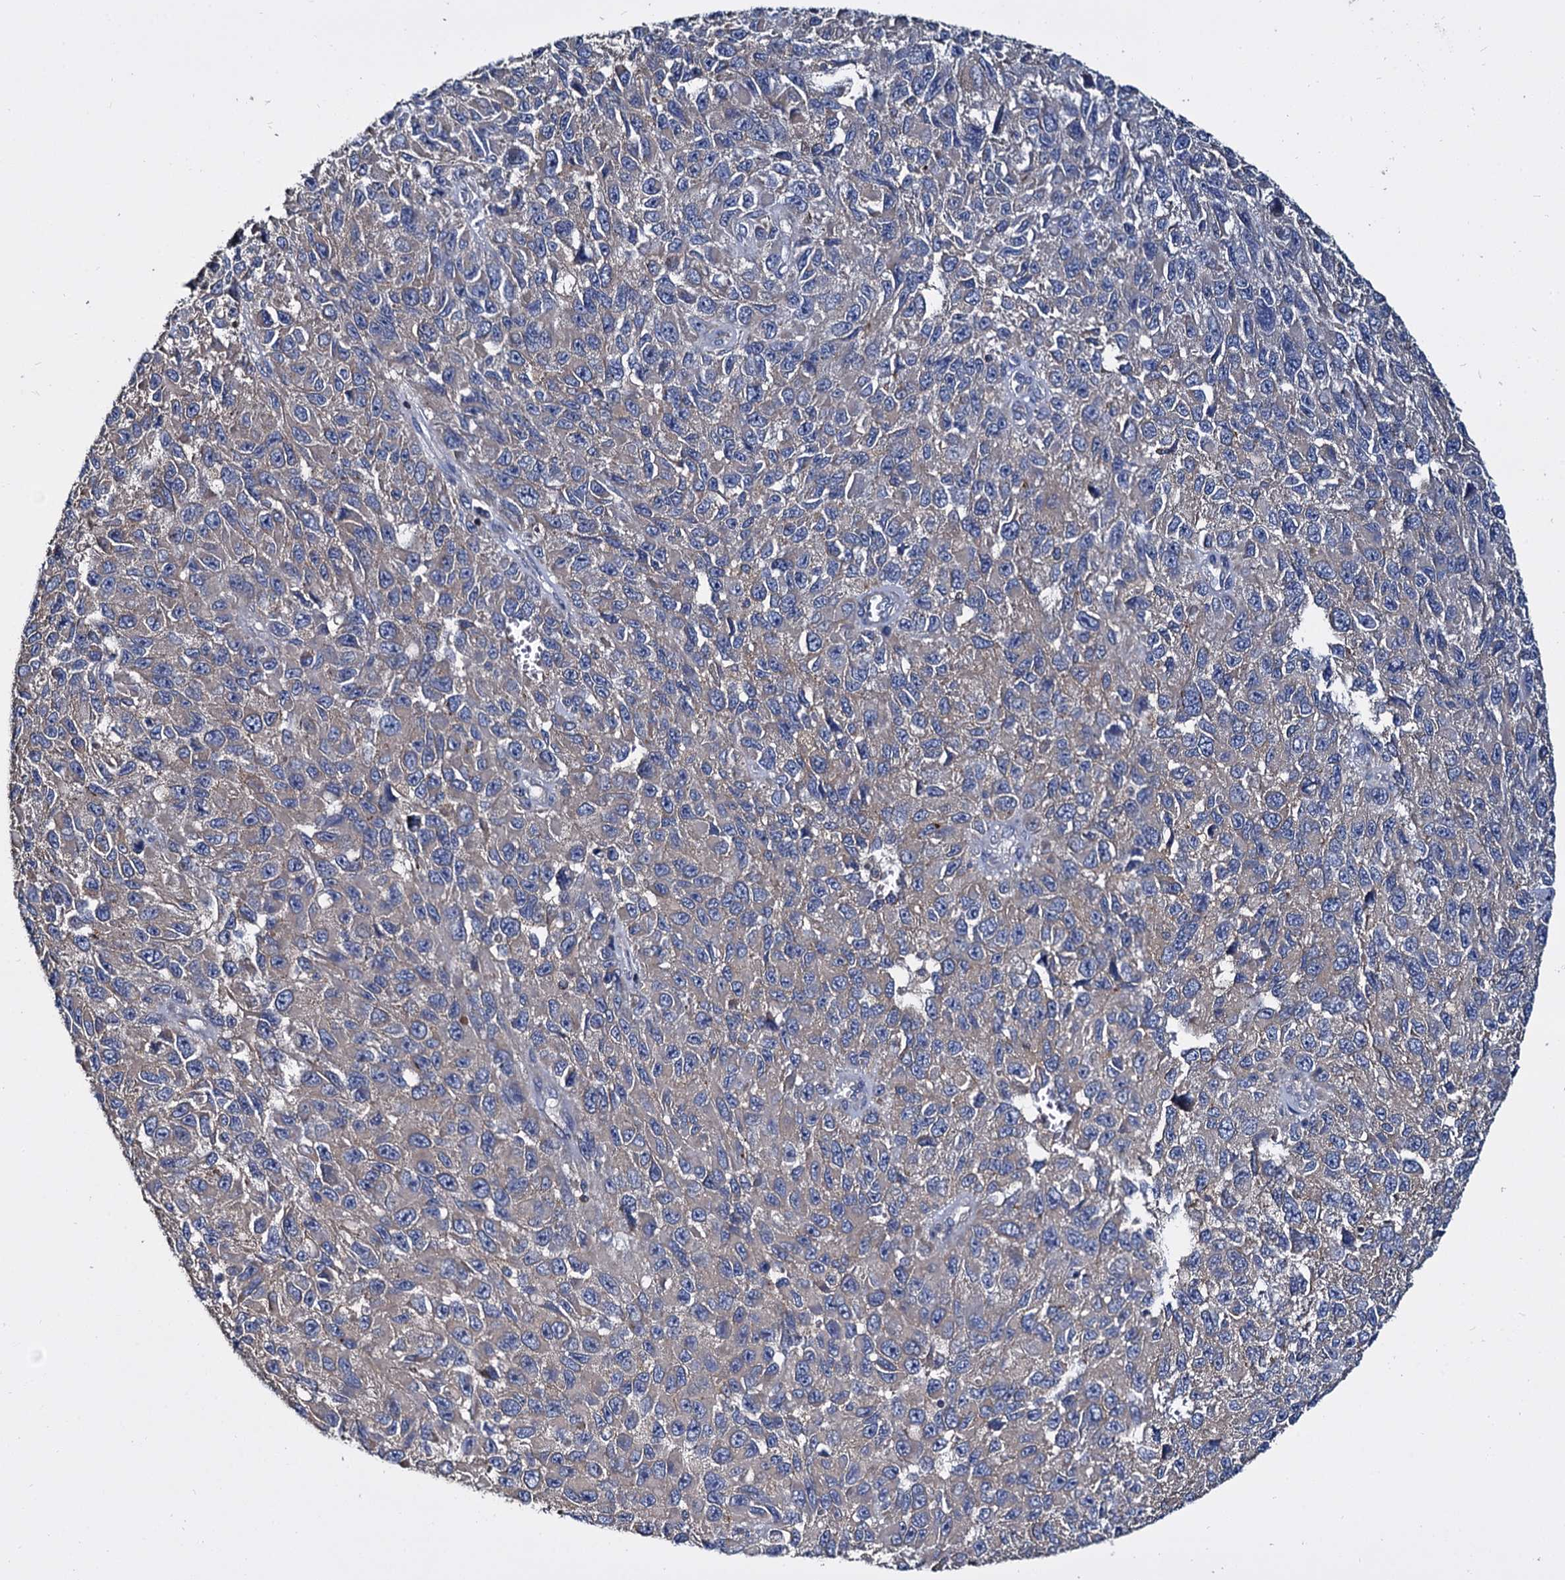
{"staining": {"intensity": "negative", "quantity": "none", "location": "none"}, "tissue": "melanoma", "cell_type": "Tumor cells", "image_type": "cancer", "snomed": [{"axis": "morphology", "description": "Normal tissue, NOS"}, {"axis": "morphology", "description": "Malignant melanoma, NOS"}, {"axis": "topography", "description": "Skin"}], "caption": "Malignant melanoma stained for a protein using immunohistochemistry displays no staining tumor cells.", "gene": "ANKRD13A", "patient": {"sex": "female", "age": 96}}